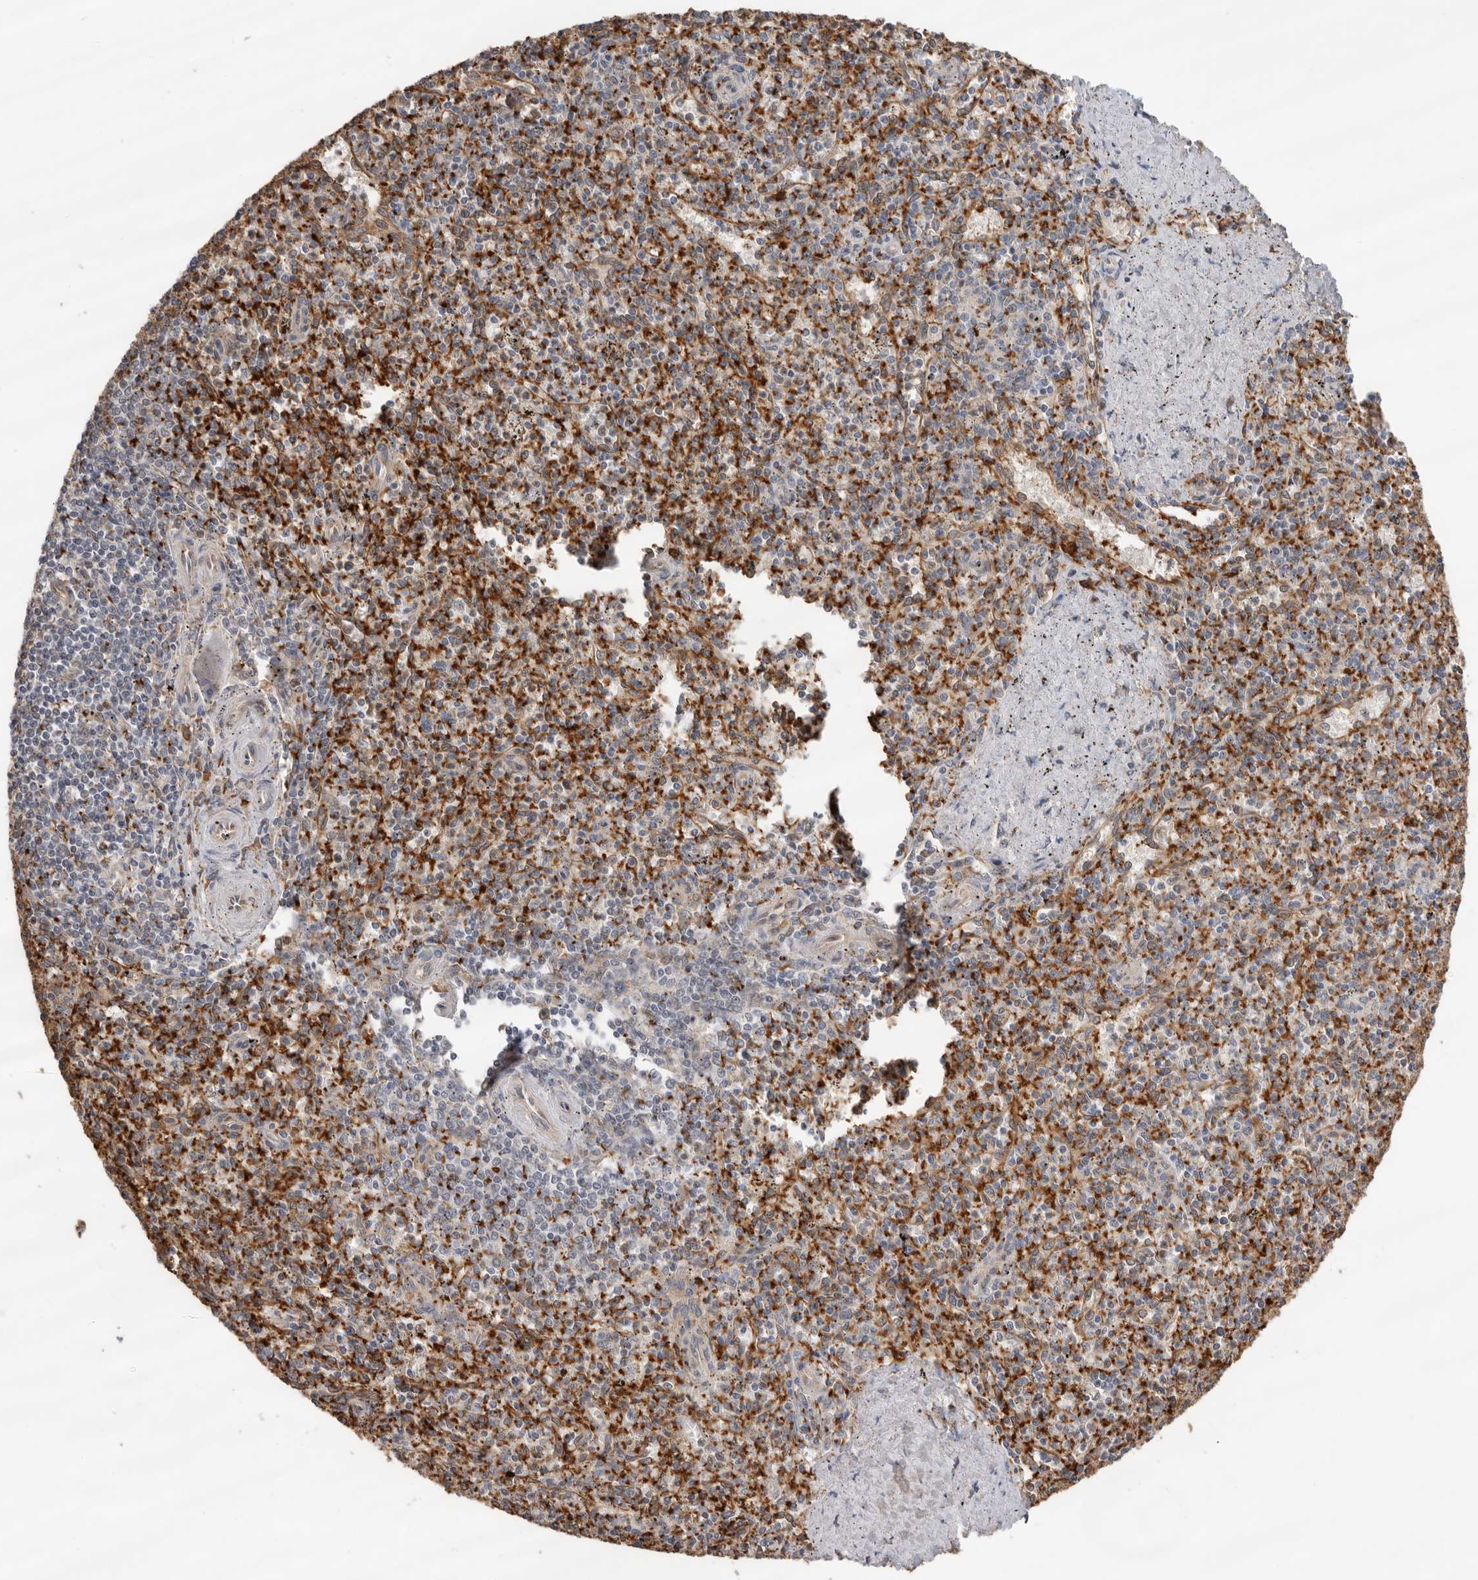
{"staining": {"intensity": "moderate", "quantity": "25%-75%", "location": "cytoplasmic/membranous"}, "tissue": "spleen", "cell_type": "Cells in red pulp", "image_type": "normal", "snomed": [{"axis": "morphology", "description": "Normal tissue, NOS"}, {"axis": "topography", "description": "Spleen"}], "caption": "About 25%-75% of cells in red pulp in normal human spleen exhibit moderate cytoplasmic/membranous protein expression as visualized by brown immunohistochemical staining.", "gene": "CDC42BPB", "patient": {"sex": "male", "age": 72}}